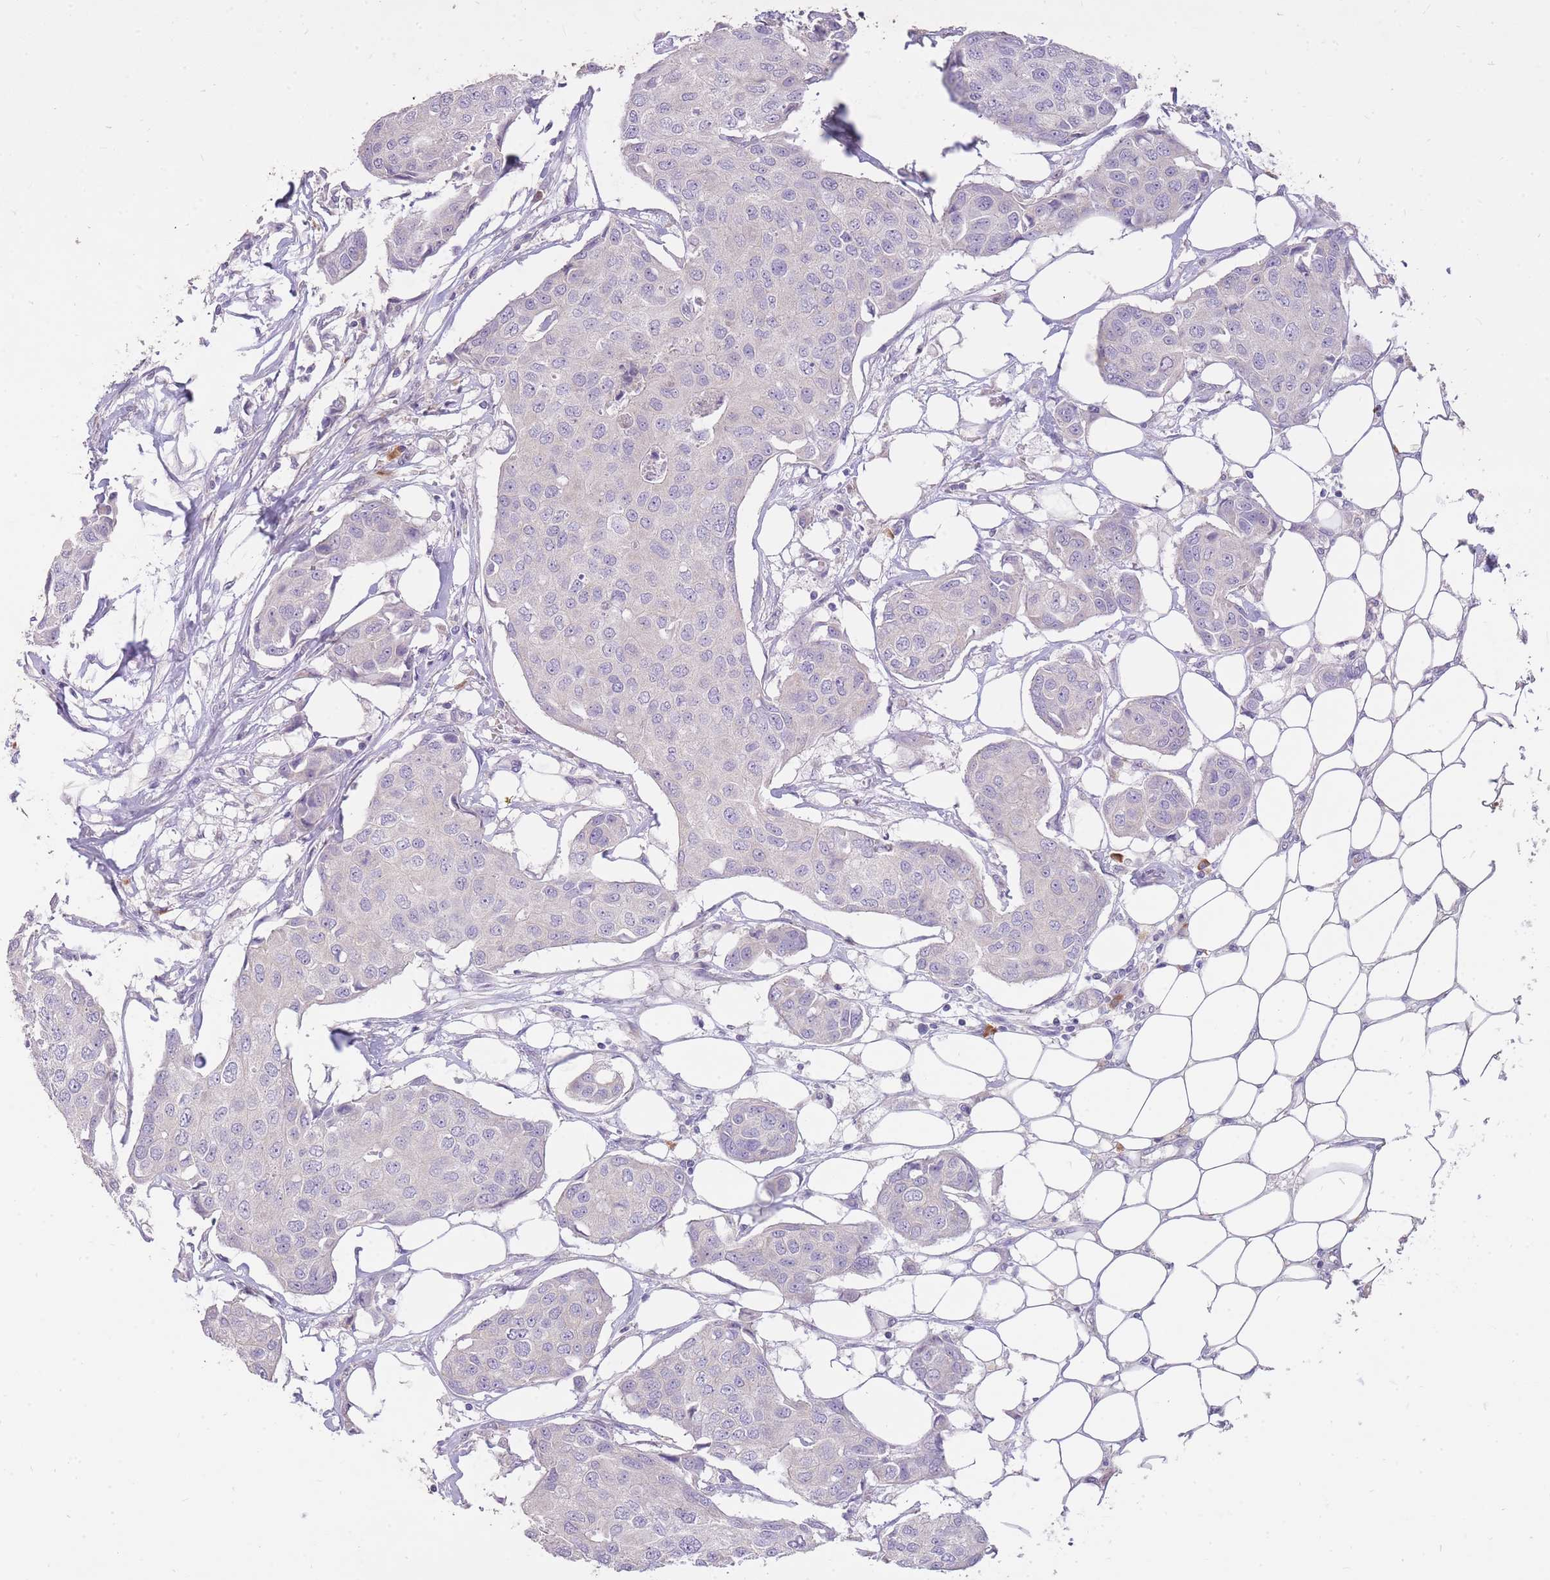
{"staining": {"intensity": "negative", "quantity": "none", "location": "none"}, "tissue": "breast cancer", "cell_type": "Tumor cells", "image_type": "cancer", "snomed": [{"axis": "morphology", "description": "Duct carcinoma"}, {"axis": "topography", "description": "Breast"}, {"axis": "topography", "description": "Lymph node"}], "caption": "Histopathology image shows no protein staining in tumor cells of breast cancer tissue.", "gene": "FRG2C", "patient": {"sex": "female", "age": 80}}